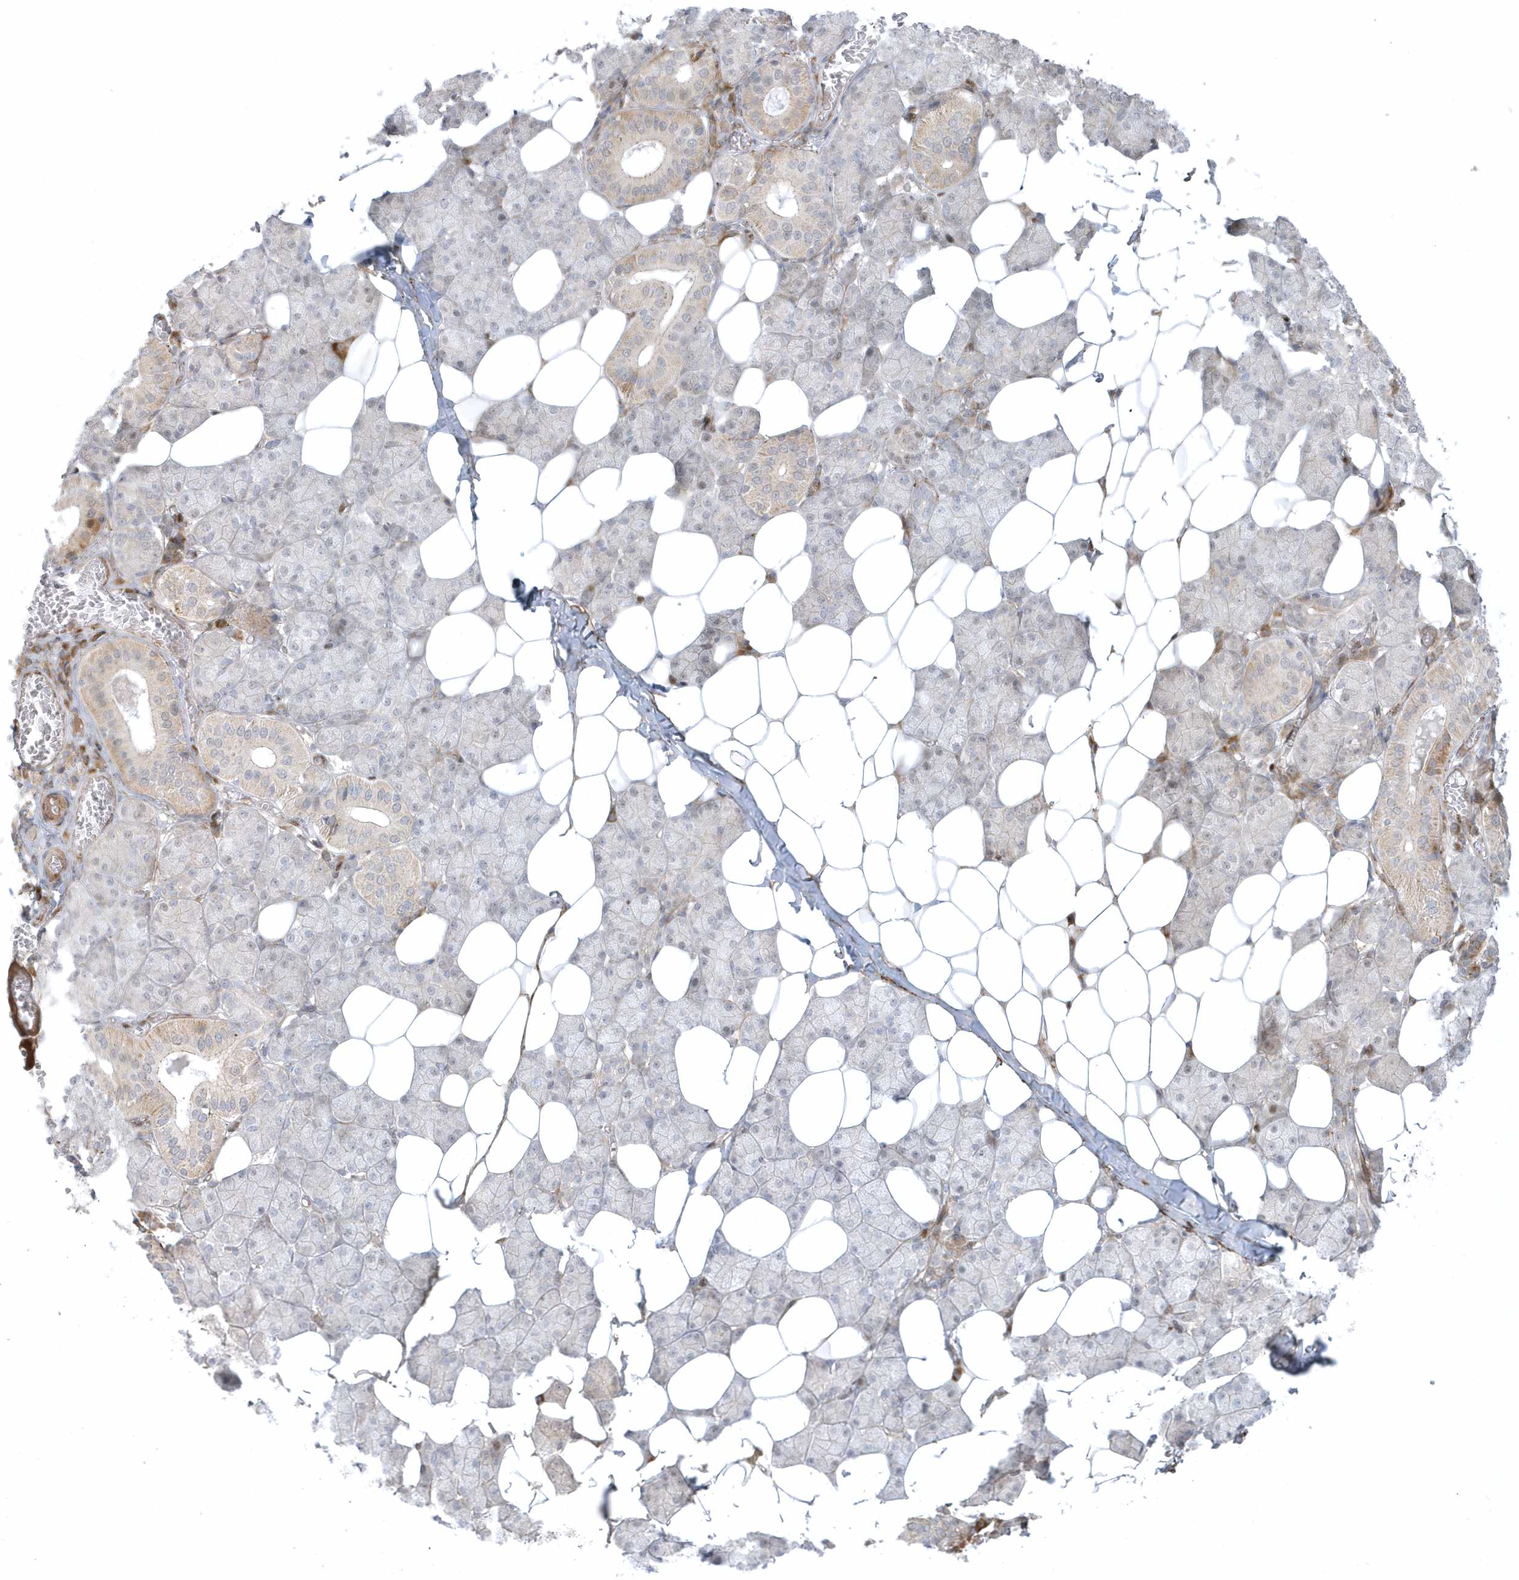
{"staining": {"intensity": "moderate", "quantity": "<25%", "location": "cytoplasmic/membranous"}, "tissue": "salivary gland", "cell_type": "Glandular cells", "image_type": "normal", "snomed": [{"axis": "morphology", "description": "Normal tissue, NOS"}, {"axis": "topography", "description": "Salivary gland"}], "caption": "An image showing moderate cytoplasmic/membranous positivity in approximately <25% of glandular cells in unremarkable salivary gland, as visualized by brown immunohistochemical staining.", "gene": "MASP2", "patient": {"sex": "female", "age": 33}}